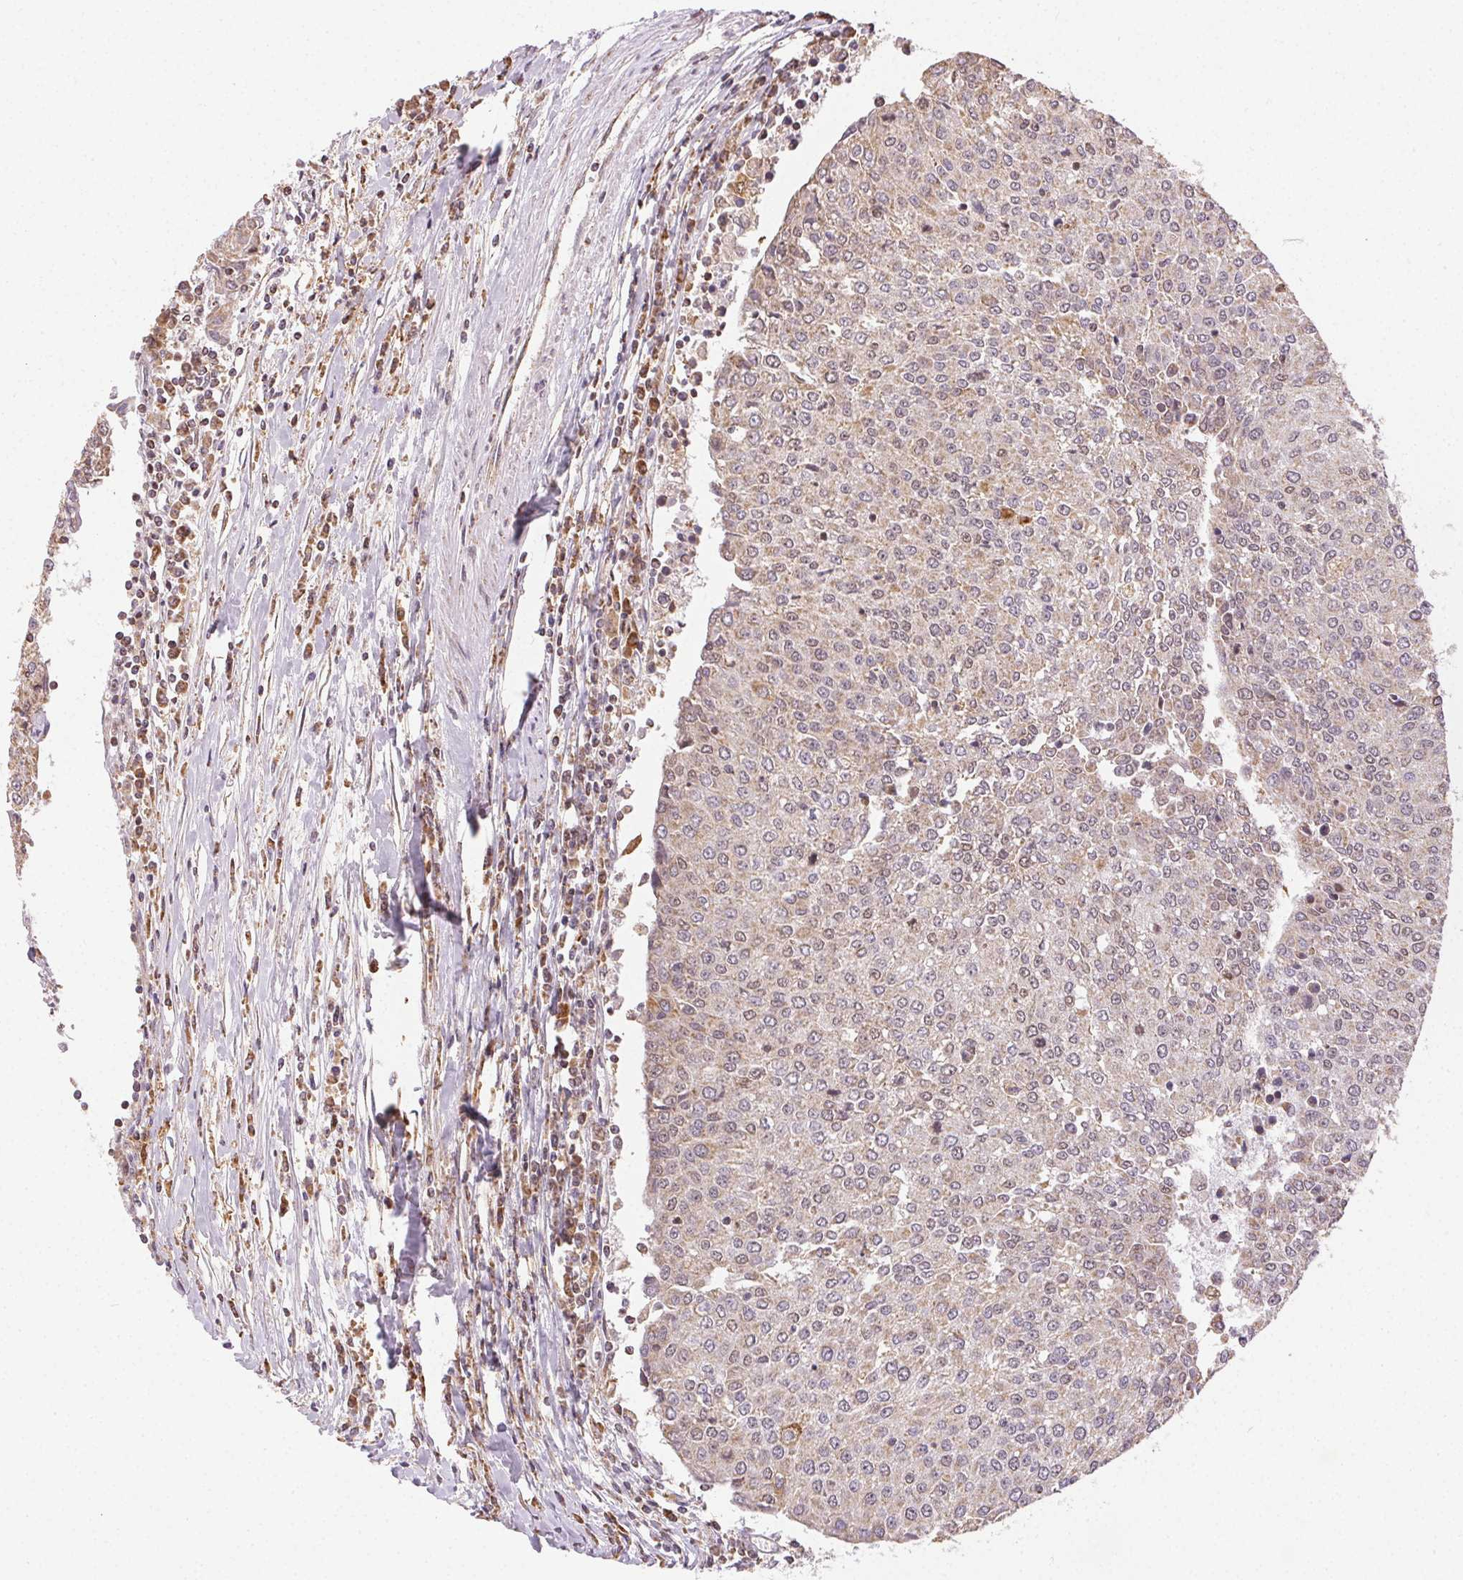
{"staining": {"intensity": "weak", "quantity": "<25%", "location": "cytoplasmic/membranous"}, "tissue": "urothelial cancer", "cell_type": "Tumor cells", "image_type": "cancer", "snomed": [{"axis": "morphology", "description": "Urothelial carcinoma, High grade"}, {"axis": "topography", "description": "Urinary bladder"}], "caption": "Immunohistochemistry (IHC) histopathology image of neoplastic tissue: high-grade urothelial carcinoma stained with DAB (3,3'-diaminobenzidine) displays no significant protein staining in tumor cells.", "gene": "PIWIL4", "patient": {"sex": "female", "age": 85}}